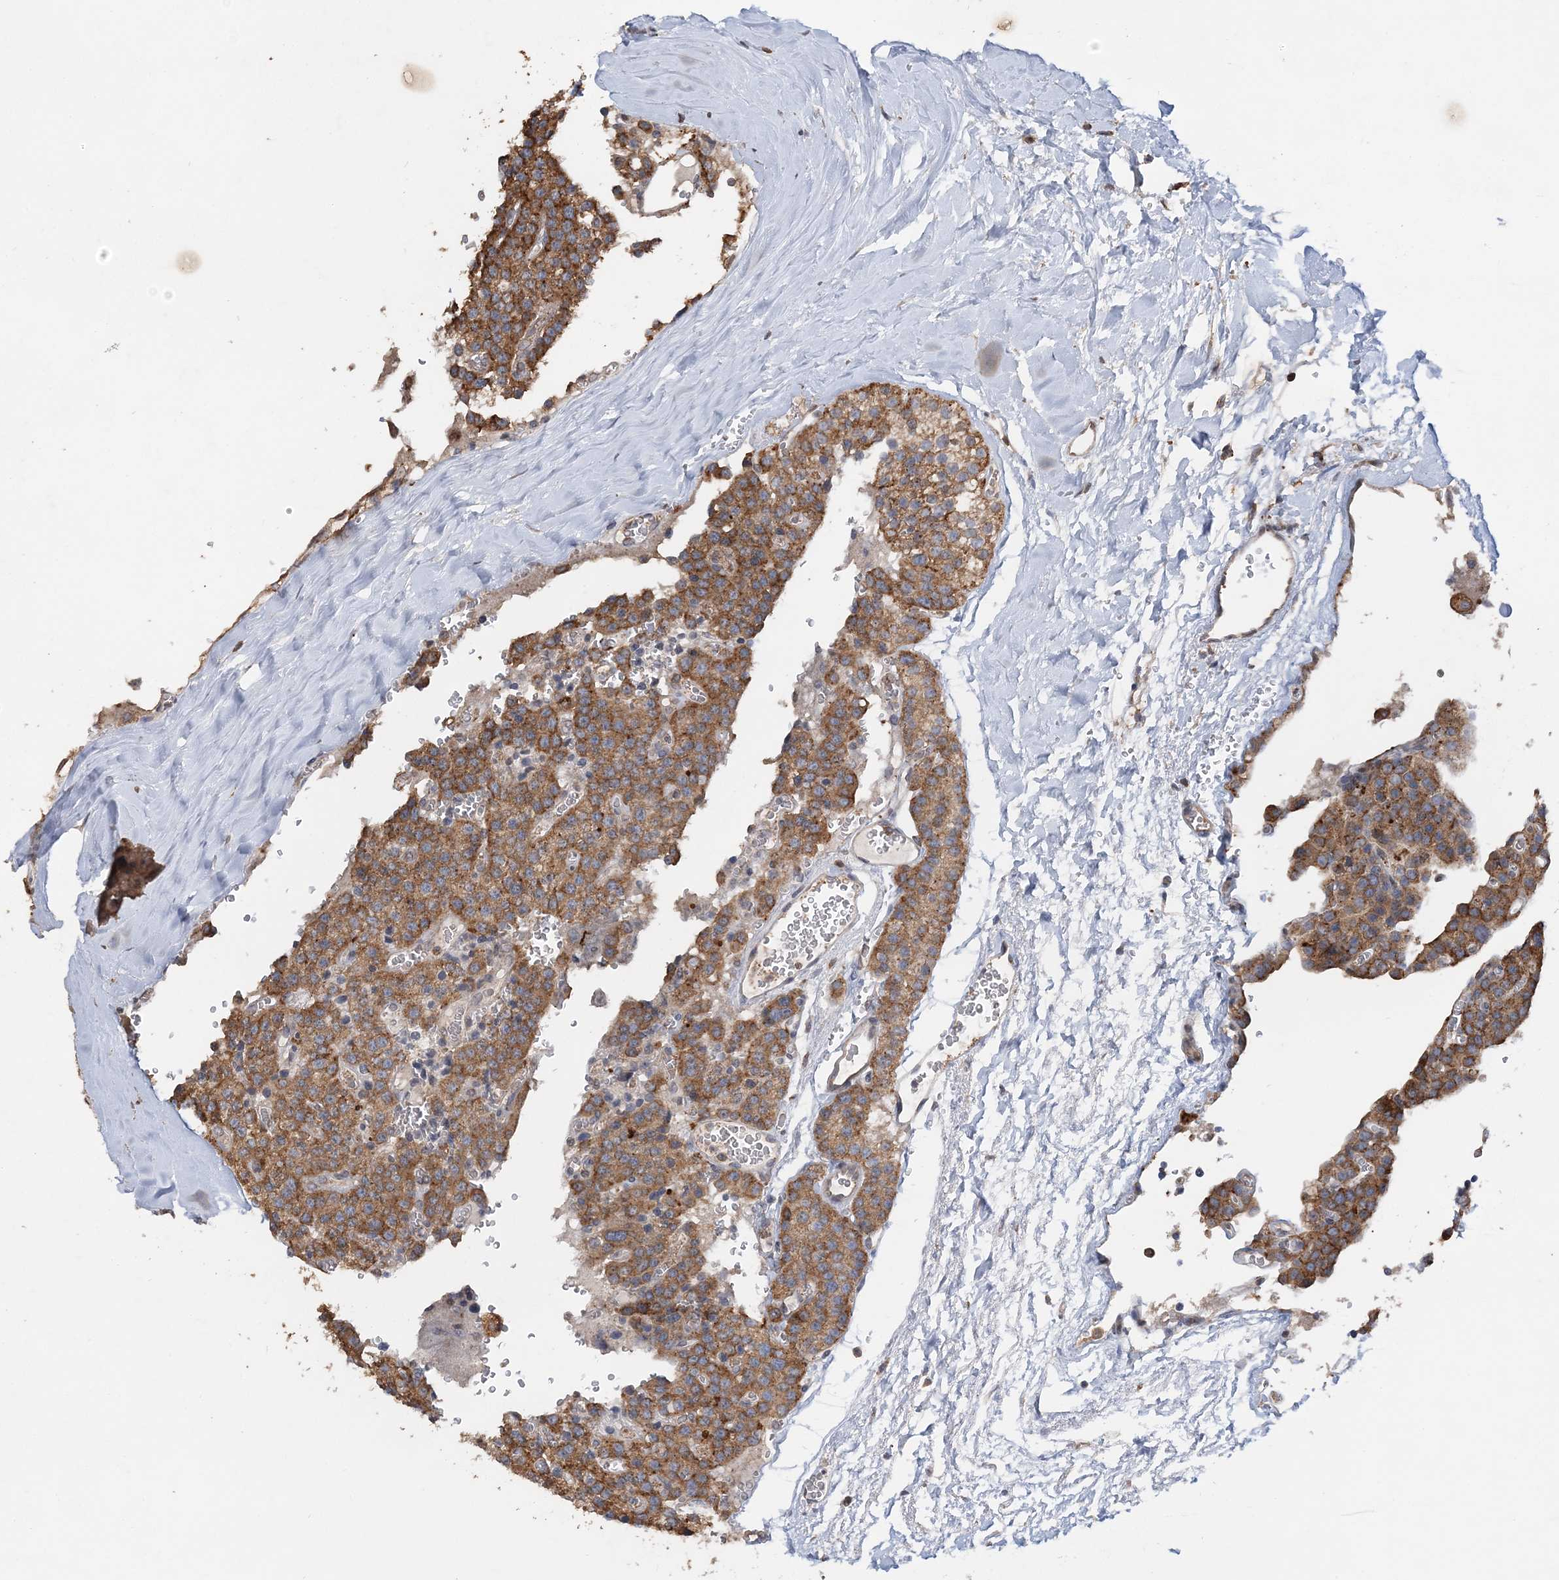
{"staining": {"intensity": "moderate", "quantity": ">75%", "location": "cytoplasmic/membranous"}, "tissue": "parathyroid gland", "cell_type": "Glandular cells", "image_type": "normal", "snomed": [{"axis": "morphology", "description": "Normal tissue, NOS"}, {"axis": "topography", "description": "Parathyroid gland"}], "caption": "Unremarkable parathyroid gland reveals moderate cytoplasmic/membranous expression in about >75% of glandular cells, visualized by immunohistochemistry.", "gene": "RAB14", "patient": {"sex": "female", "age": 64}}